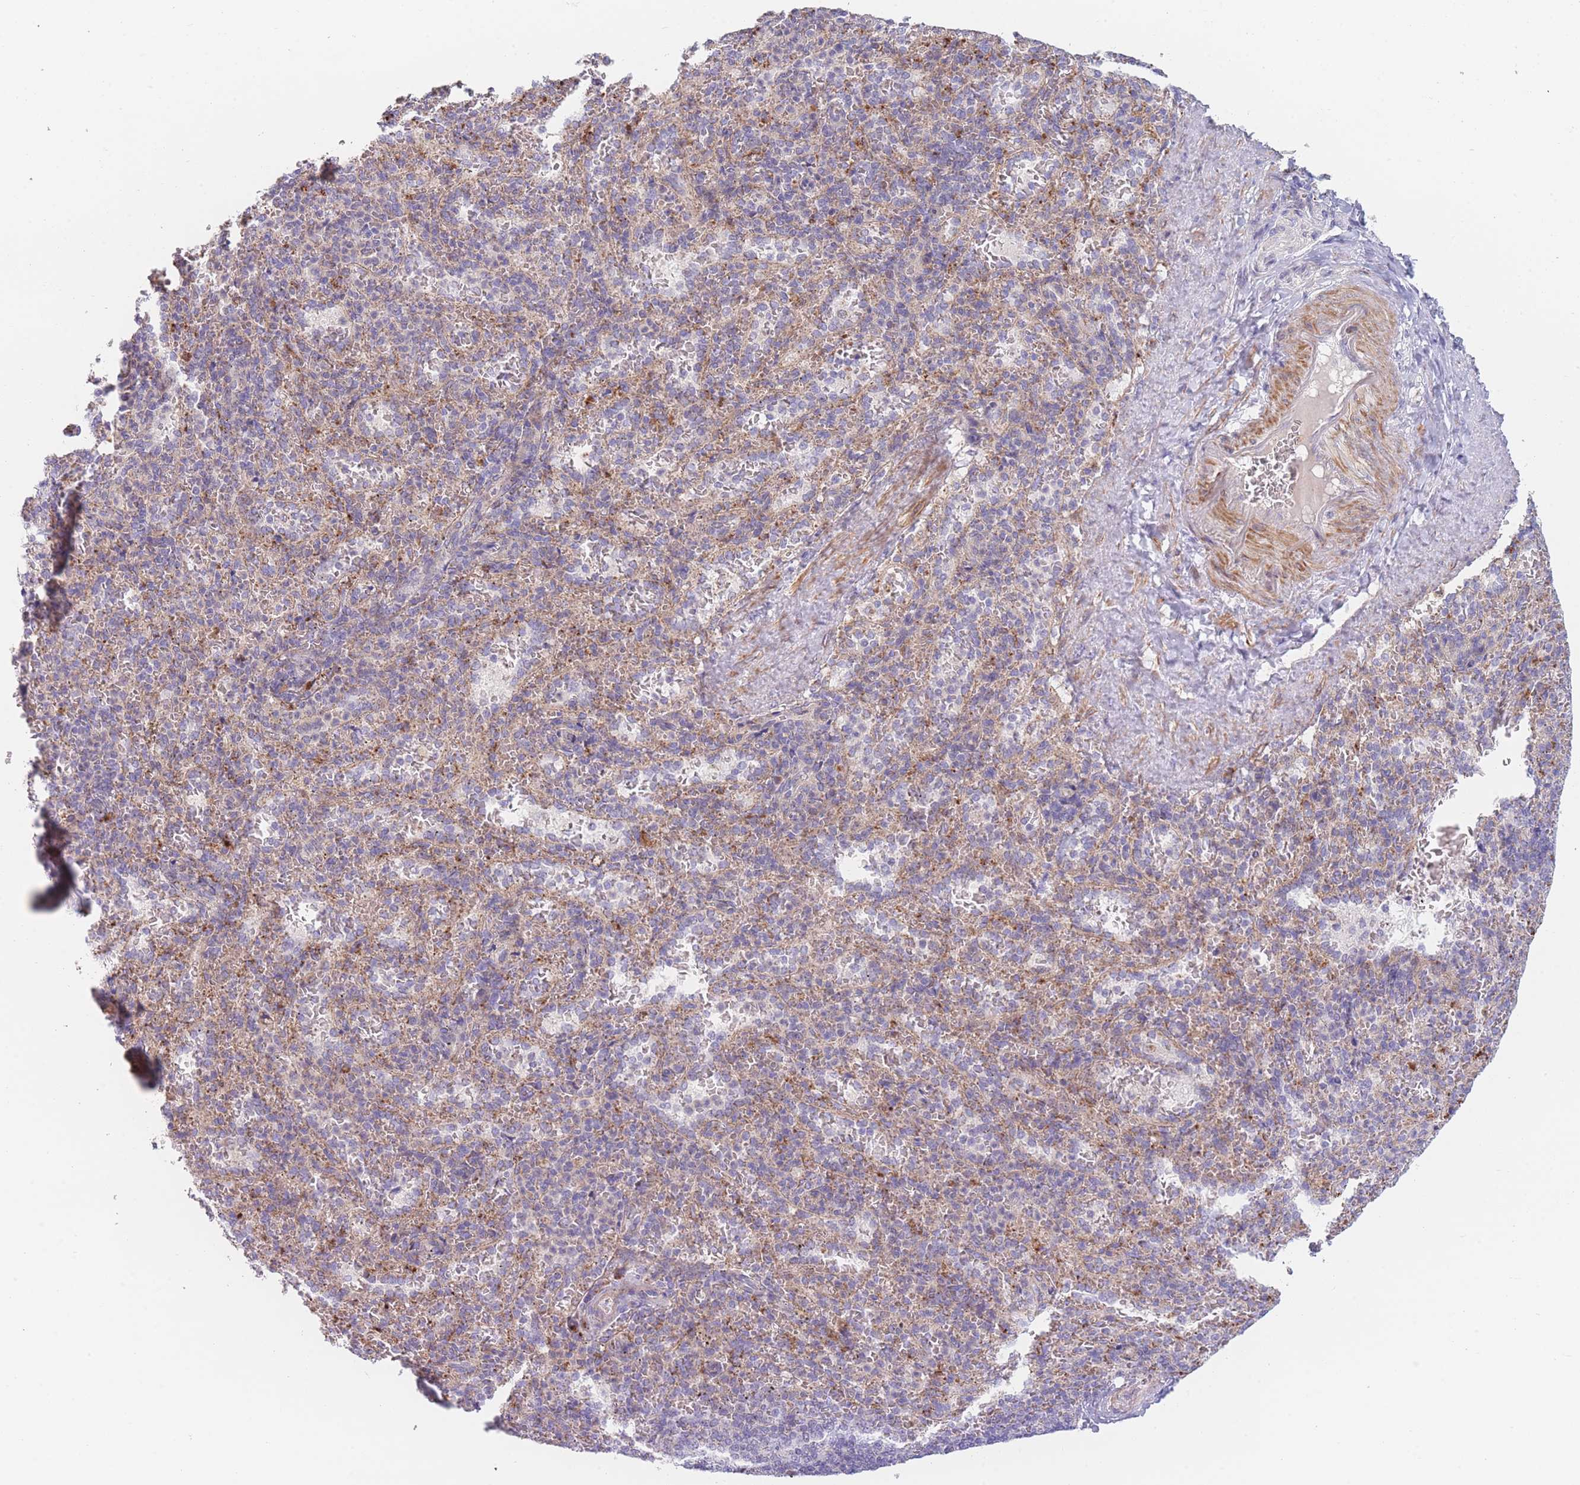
{"staining": {"intensity": "negative", "quantity": "none", "location": "none"}, "tissue": "spleen", "cell_type": "Cells in red pulp", "image_type": "normal", "snomed": [{"axis": "morphology", "description": "Normal tissue, NOS"}, {"axis": "topography", "description": "Spleen"}], "caption": "The histopathology image shows no staining of cells in red pulp in unremarkable spleen. (DAB (3,3'-diaminobenzidine) immunohistochemistry (IHC) visualized using brightfield microscopy, high magnification).", "gene": "SMPD4", "patient": {"sex": "female", "age": 21}}